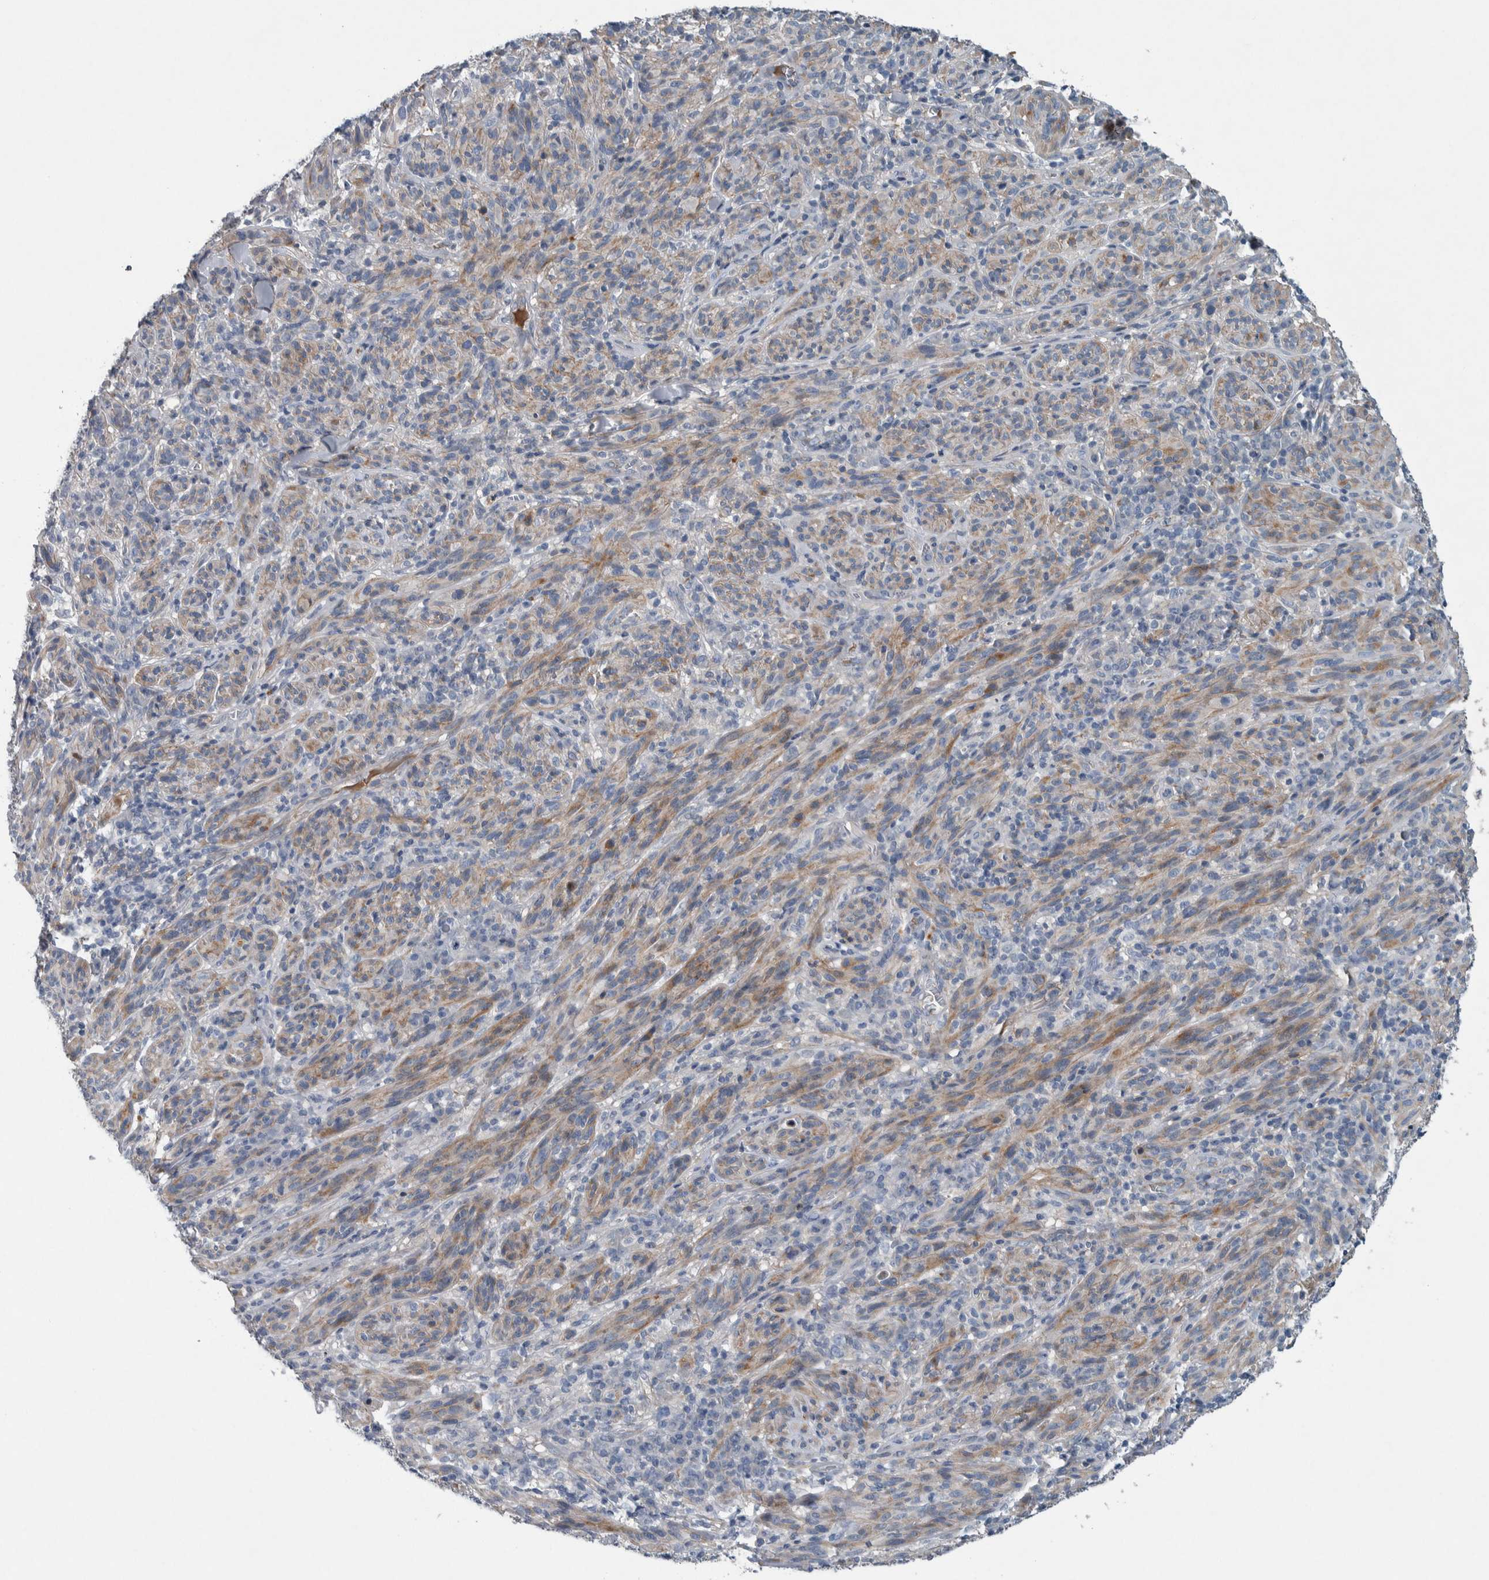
{"staining": {"intensity": "moderate", "quantity": "25%-75%", "location": "cytoplasmic/membranous"}, "tissue": "melanoma", "cell_type": "Tumor cells", "image_type": "cancer", "snomed": [{"axis": "morphology", "description": "Malignant melanoma, NOS"}, {"axis": "topography", "description": "Skin of head"}], "caption": "This is an image of immunohistochemistry (IHC) staining of melanoma, which shows moderate positivity in the cytoplasmic/membranous of tumor cells.", "gene": "SERPINC1", "patient": {"sex": "male", "age": 96}}